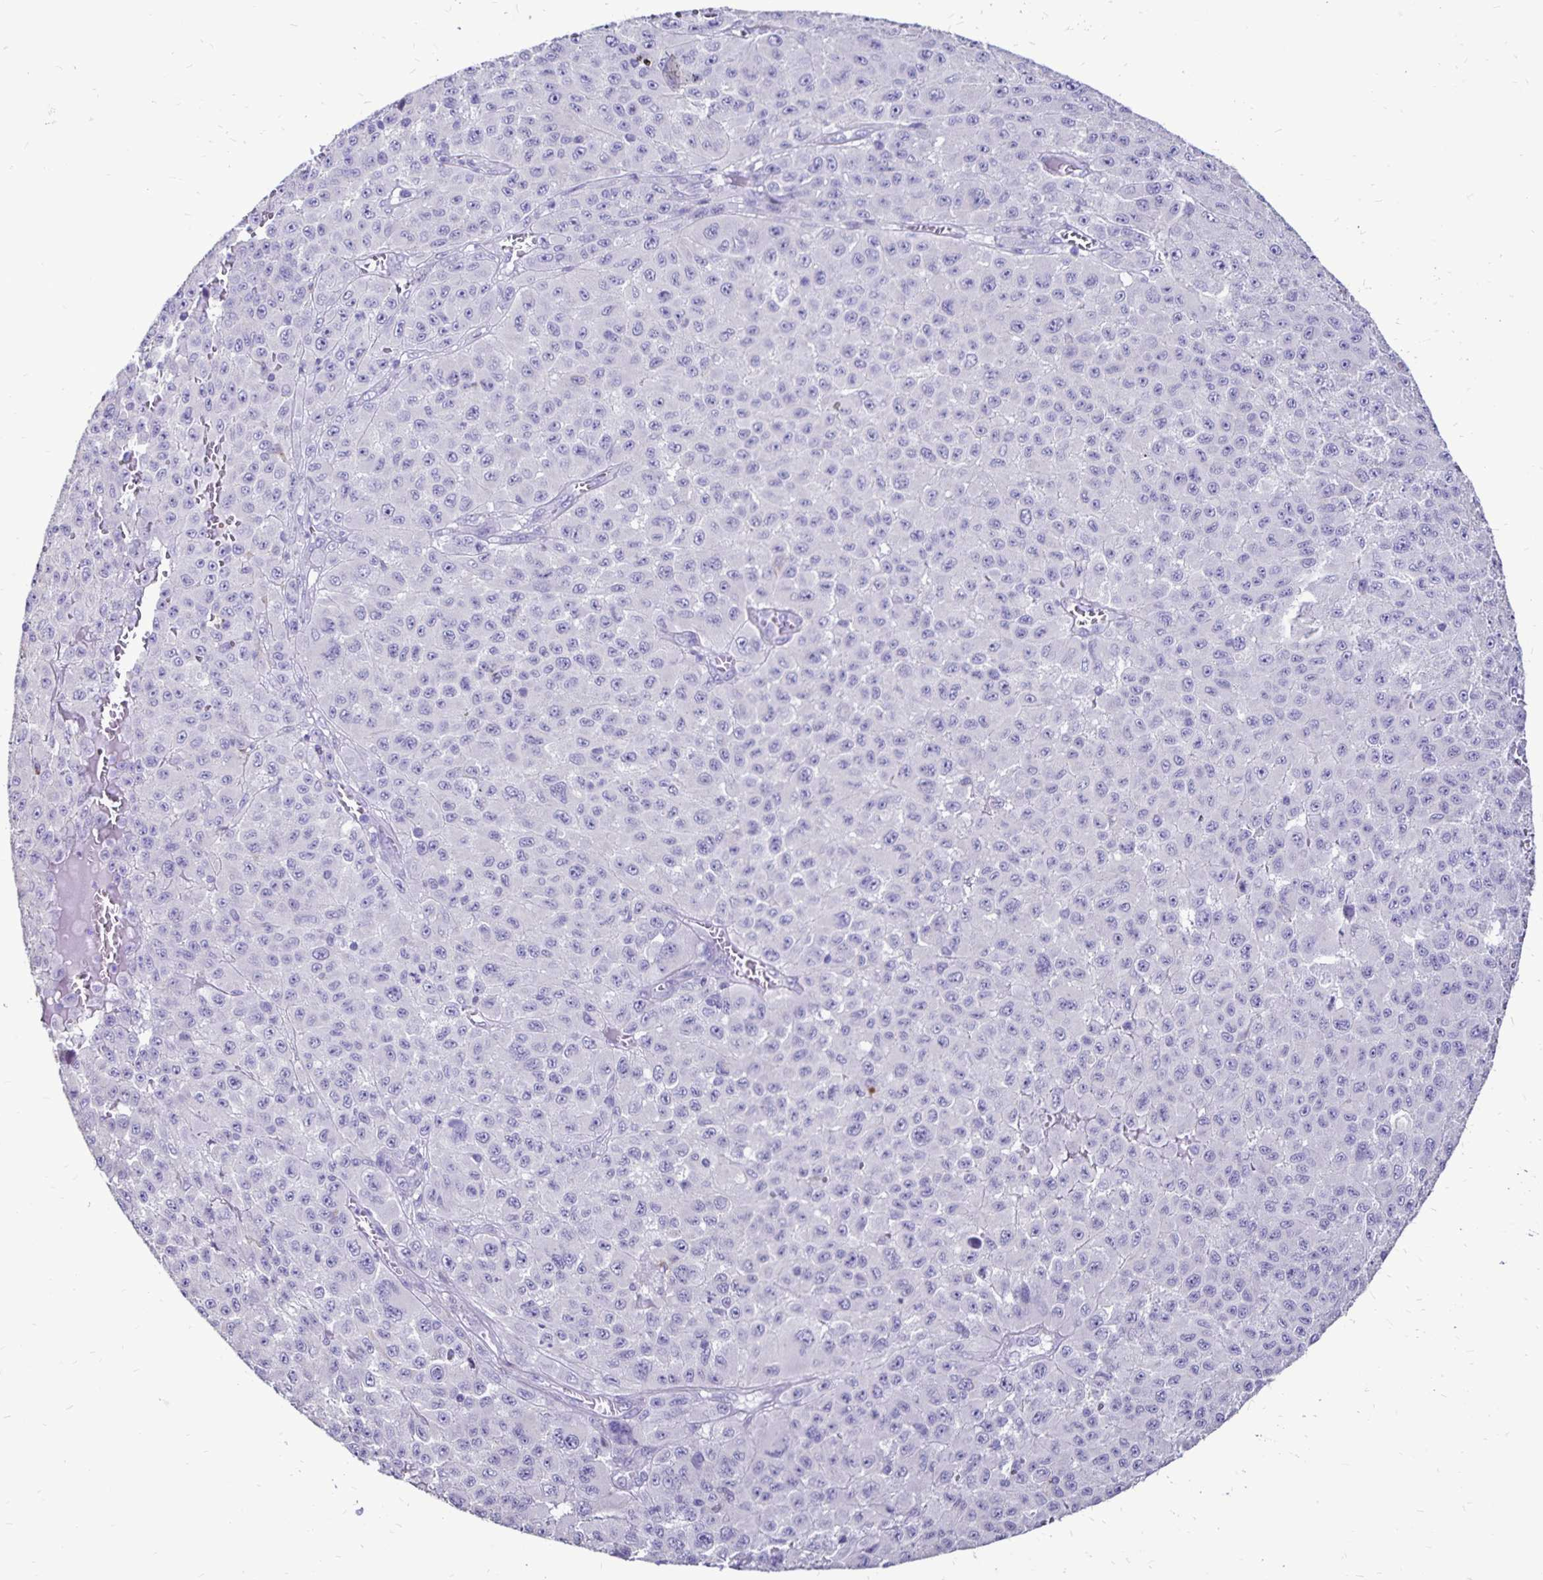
{"staining": {"intensity": "negative", "quantity": "none", "location": "none"}, "tissue": "melanoma", "cell_type": "Tumor cells", "image_type": "cancer", "snomed": [{"axis": "morphology", "description": "Malignant melanoma, NOS"}, {"axis": "topography", "description": "Skin"}], "caption": "Immunohistochemistry (IHC) of malignant melanoma shows no expression in tumor cells.", "gene": "EVPL", "patient": {"sex": "male", "age": 73}}